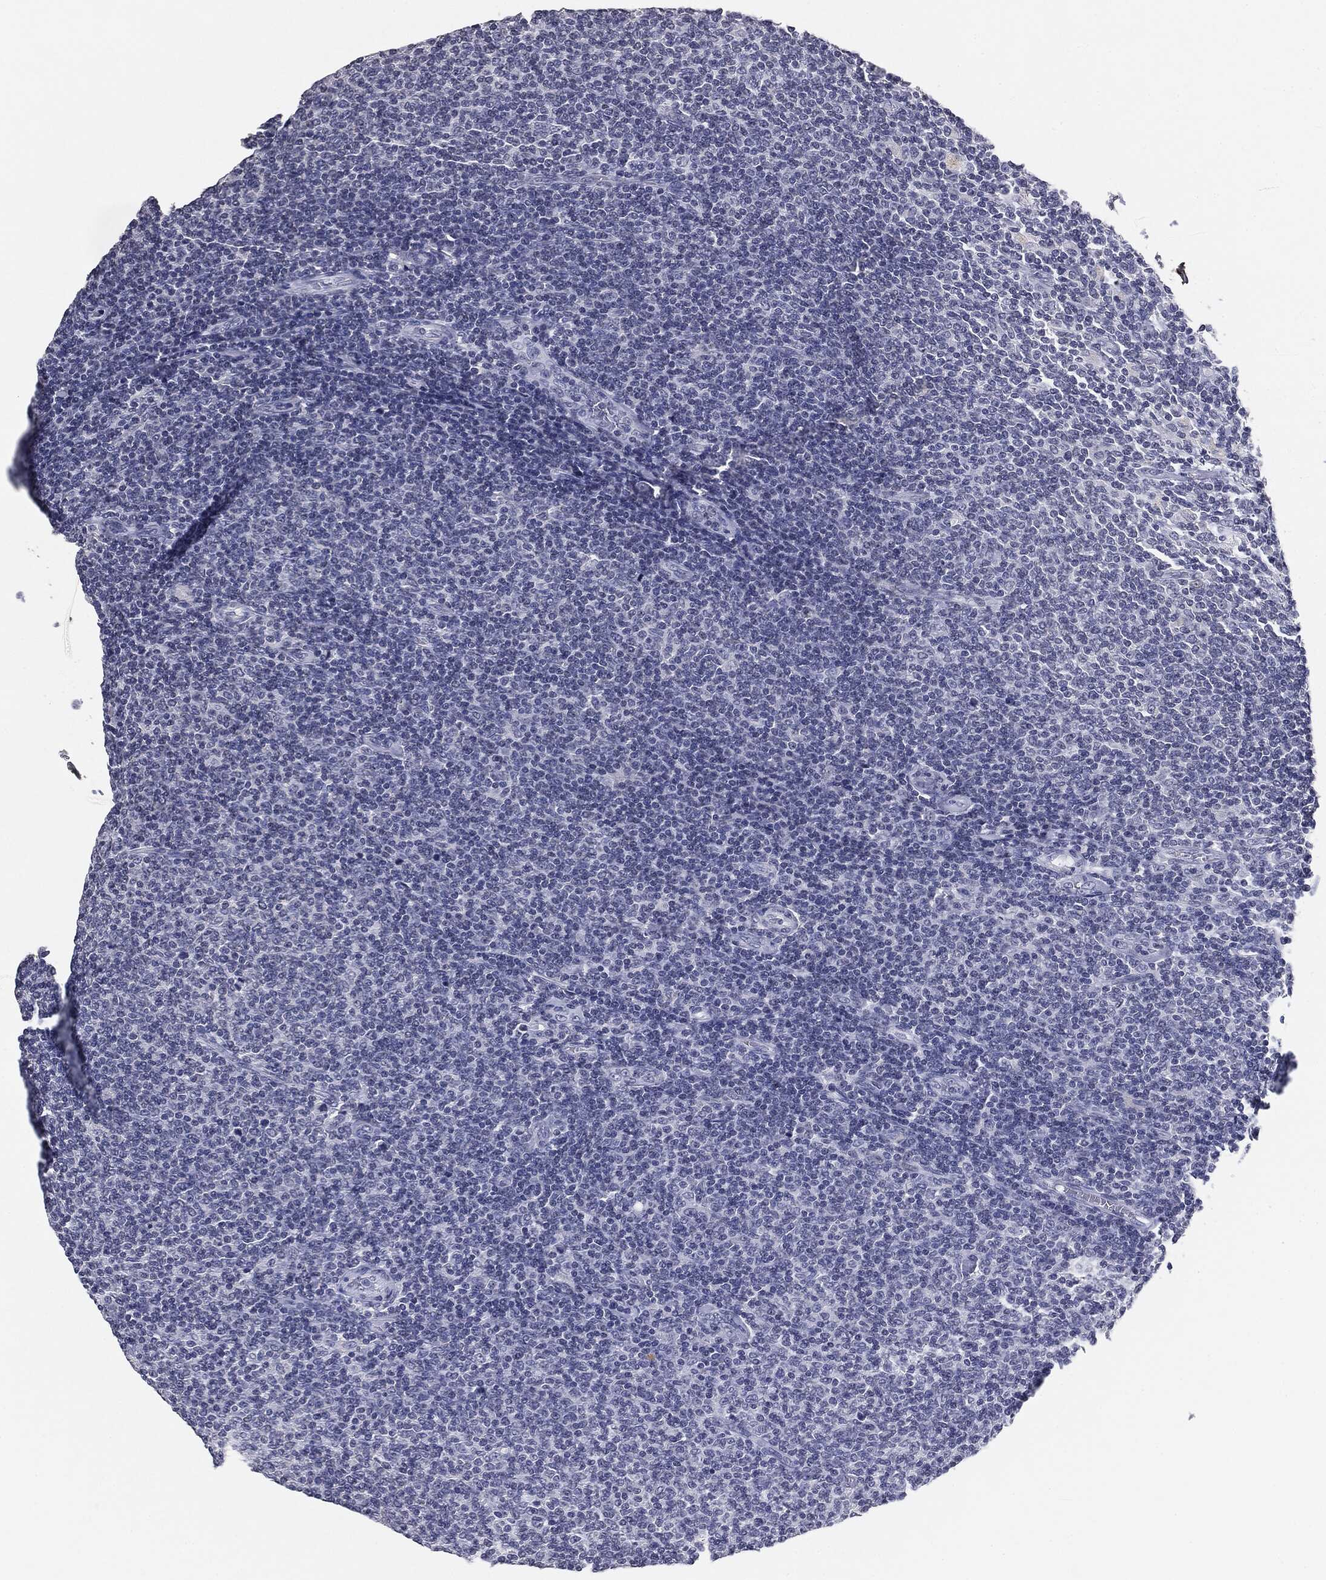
{"staining": {"intensity": "negative", "quantity": "none", "location": "none"}, "tissue": "lymphoma", "cell_type": "Tumor cells", "image_type": "cancer", "snomed": [{"axis": "morphology", "description": "Malignant lymphoma, non-Hodgkin's type, Low grade"}, {"axis": "topography", "description": "Lymph node"}], "caption": "High magnification brightfield microscopy of malignant lymphoma, non-Hodgkin's type (low-grade) stained with DAB (3,3'-diaminobenzidine) (brown) and counterstained with hematoxylin (blue): tumor cells show no significant expression.", "gene": "SERPINB4", "patient": {"sex": "male", "age": 52}}